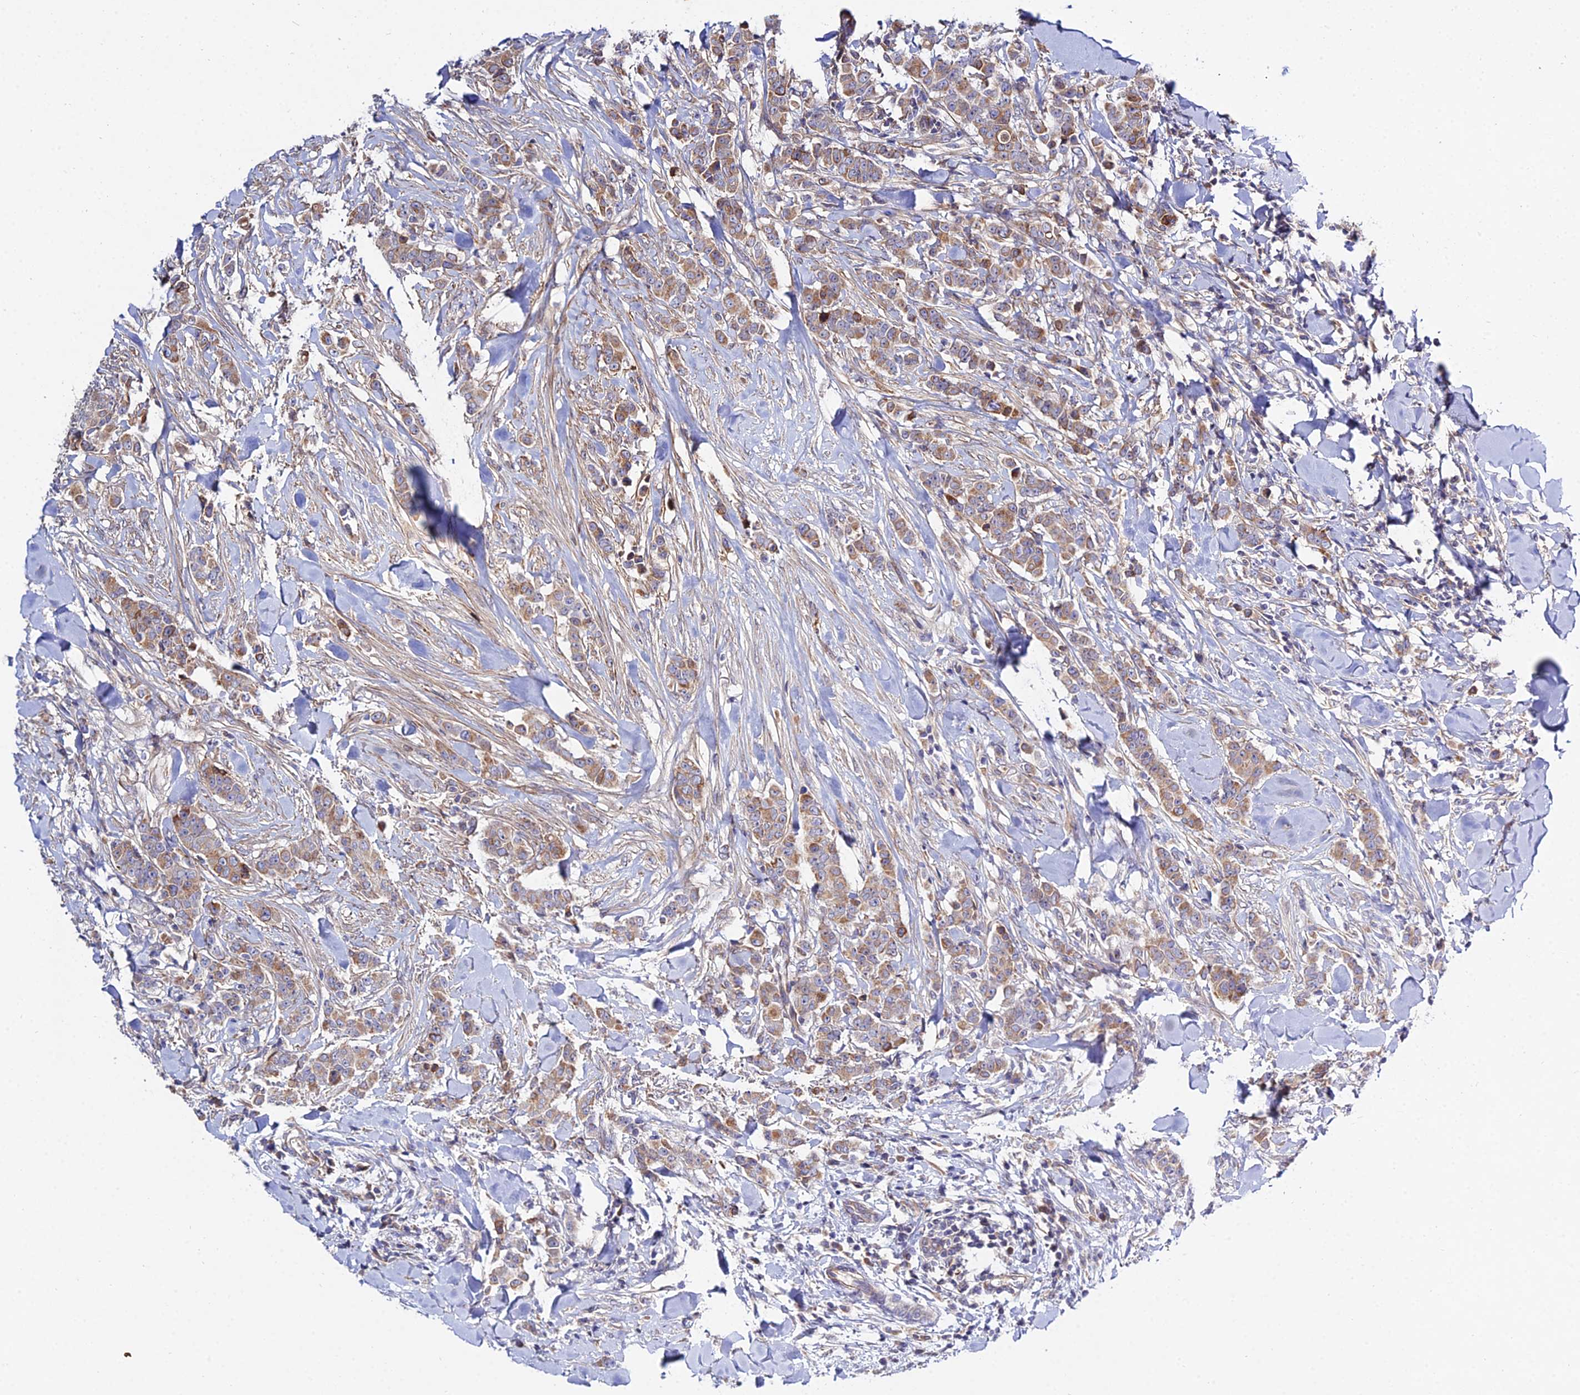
{"staining": {"intensity": "moderate", "quantity": "25%-75%", "location": "cytoplasmic/membranous"}, "tissue": "breast cancer", "cell_type": "Tumor cells", "image_type": "cancer", "snomed": [{"axis": "morphology", "description": "Duct carcinoma"}, {"axis": "topography", "description": "Breast"}], "caption": "Moderate cytoplasmic/membranous protein expression is seen in about 25%-75% of tumor cells in breast invasive ductal carcinoma.", "gene": "ARL6IP1", "patient": {"sex": "female", "age": 40}}